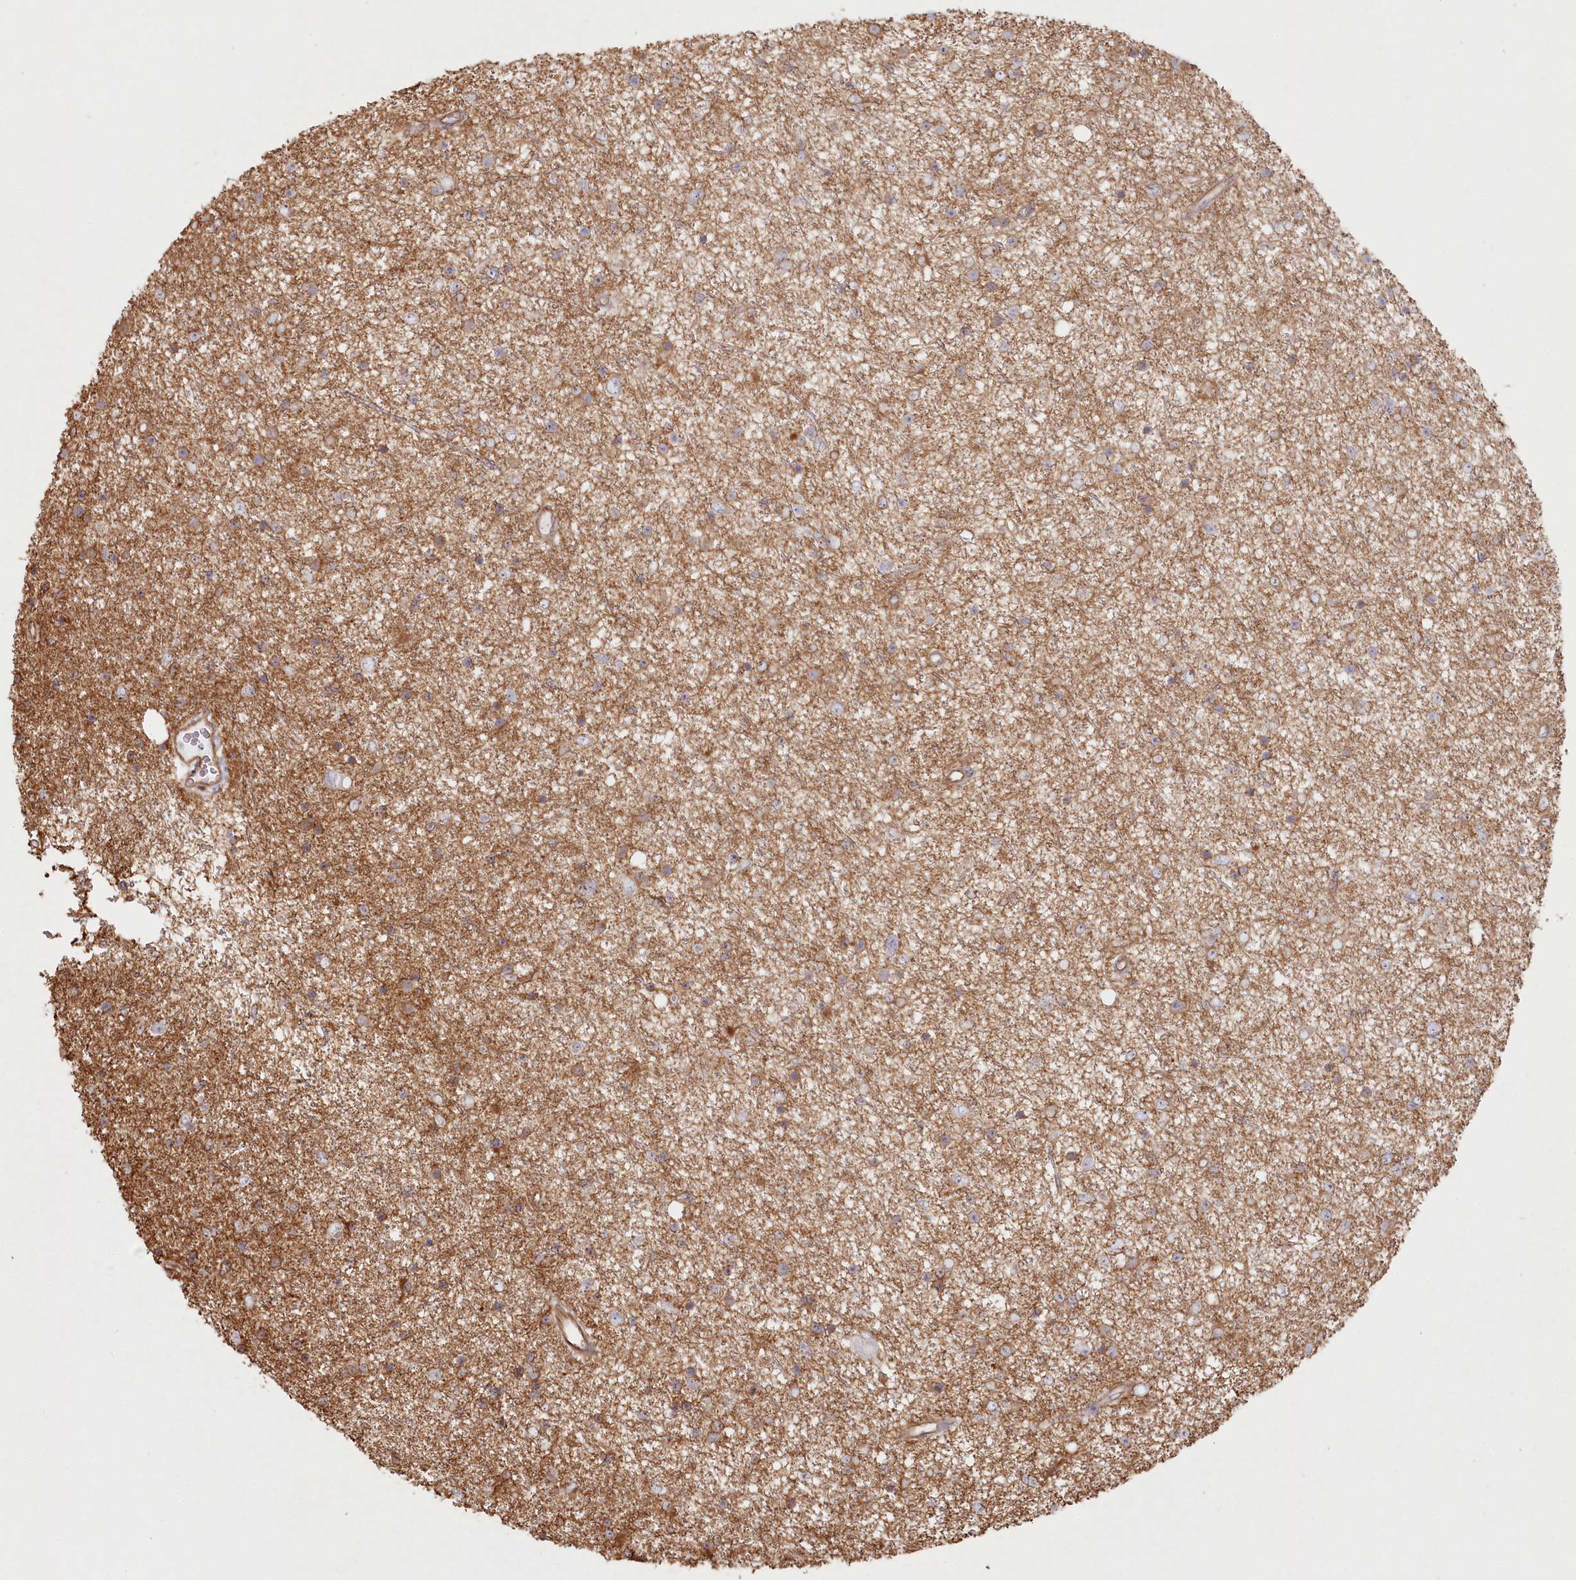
{"staining": {"intensity": "negative", "quantity": "none", "location": "none"}, "tissue": "glioma", "cell_type": "Tumor cells", "image_type": "cancer", "snomed": [{"axis": "morphology", "description": "Glioma, malignant, Low grade"}, {"axis": "topography", "description": "Cerebral cortex"}], "caption": "Tumor cells are negative for brown protein staining in malignant glioma (low-grade).", "gene": "TTC1", "patient": {"sex": "female", "age": 39}}